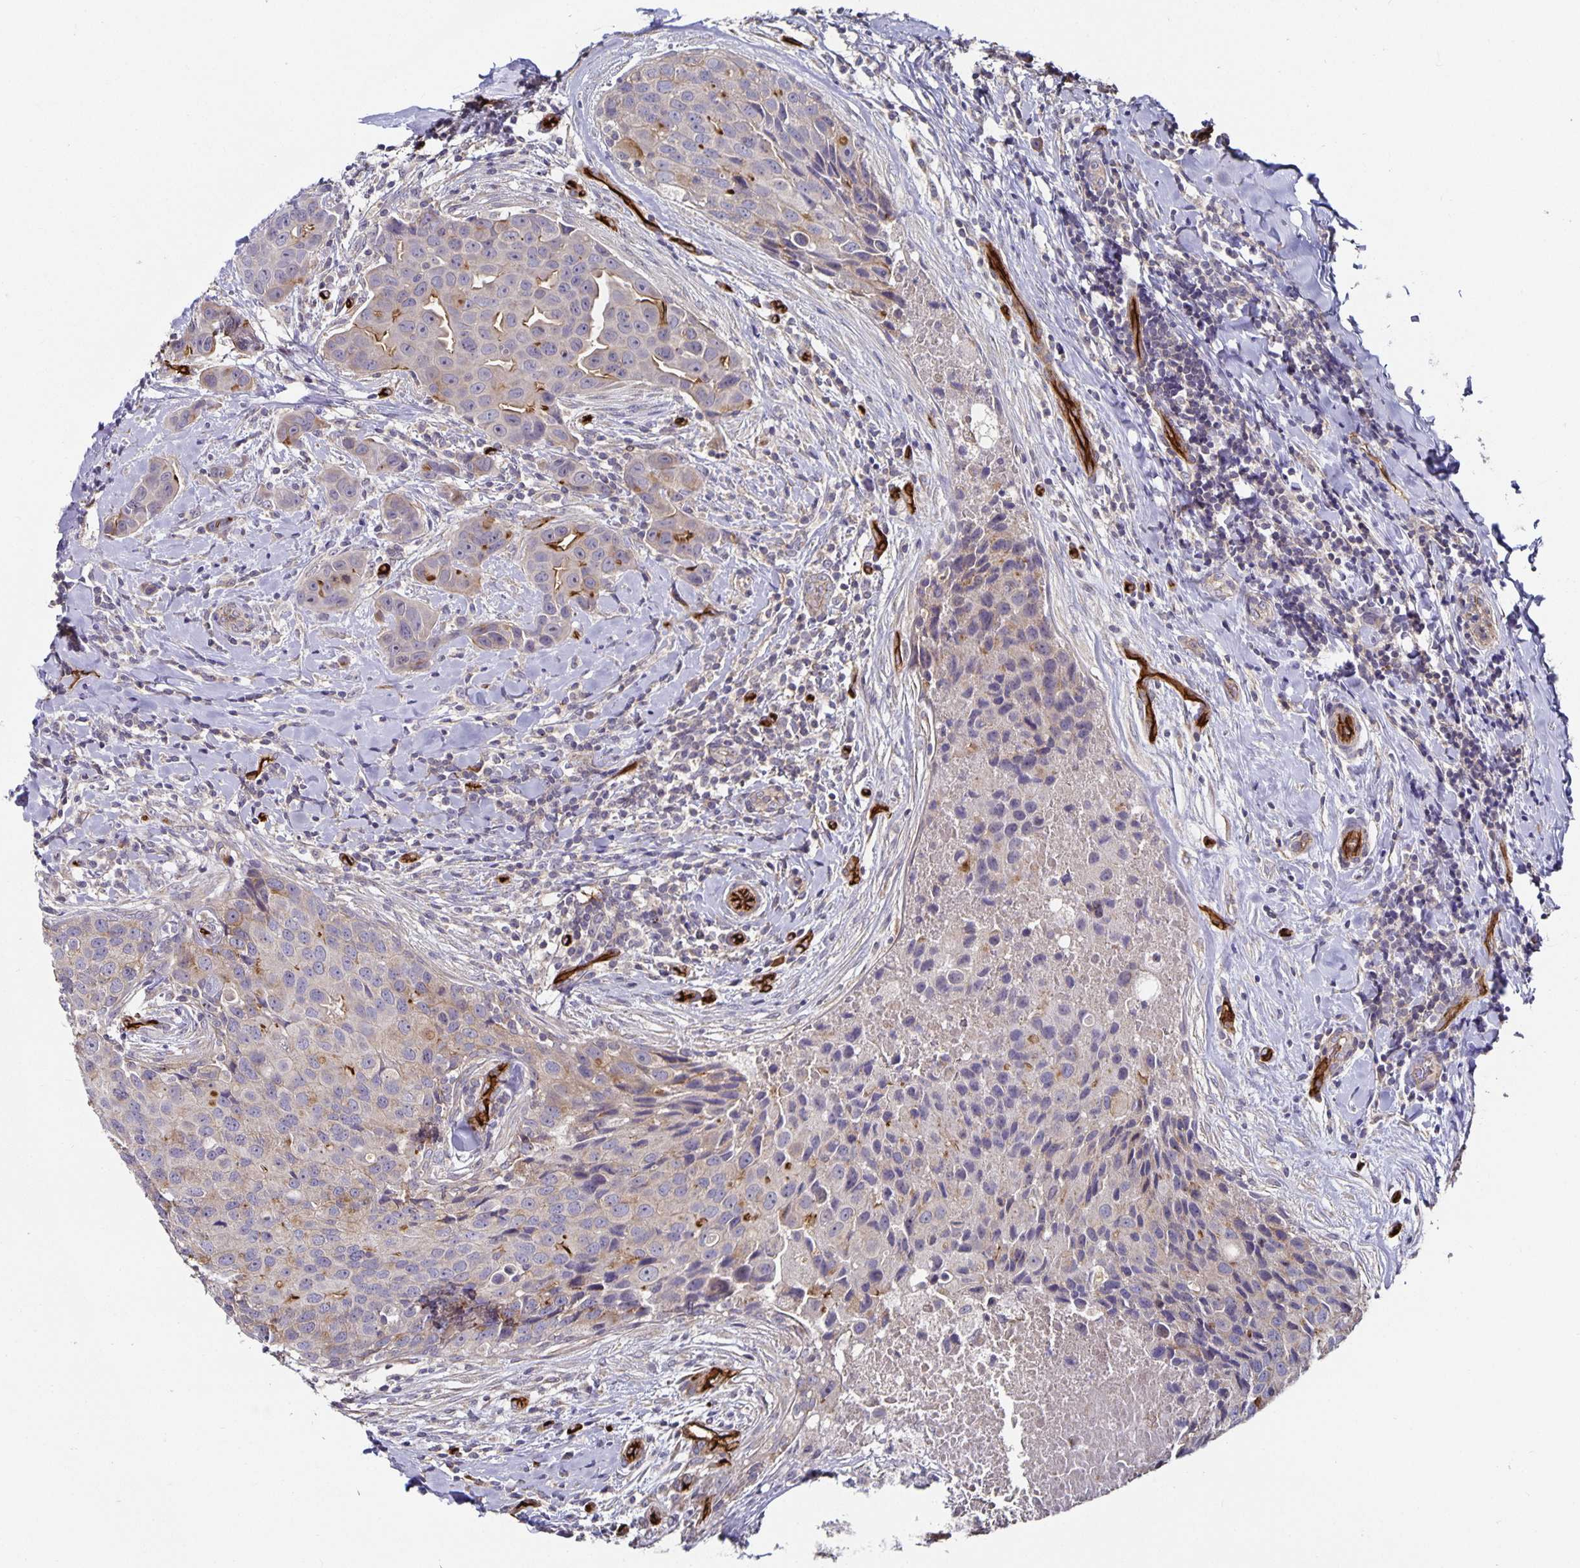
{"staining": {"intensity": "weak", "quantity": "<25%", "location": "cytoplasmic/membranous"}, "tissue": "breast cancer", "cell_type": "Tumor cells", "image_type": "cancer", "snomed": [{"axis": "morphology", "description": "Duct carcinoma"}, {"axis": "topography", "description": "Breast"}], "caption": "Immunohistochemistry (IHC) of human breast cancer (intraductal carcinoma) displays no staining in tumor cells.", "gene": "PODXL", "patient": {"sex": "female", "age": 24}}